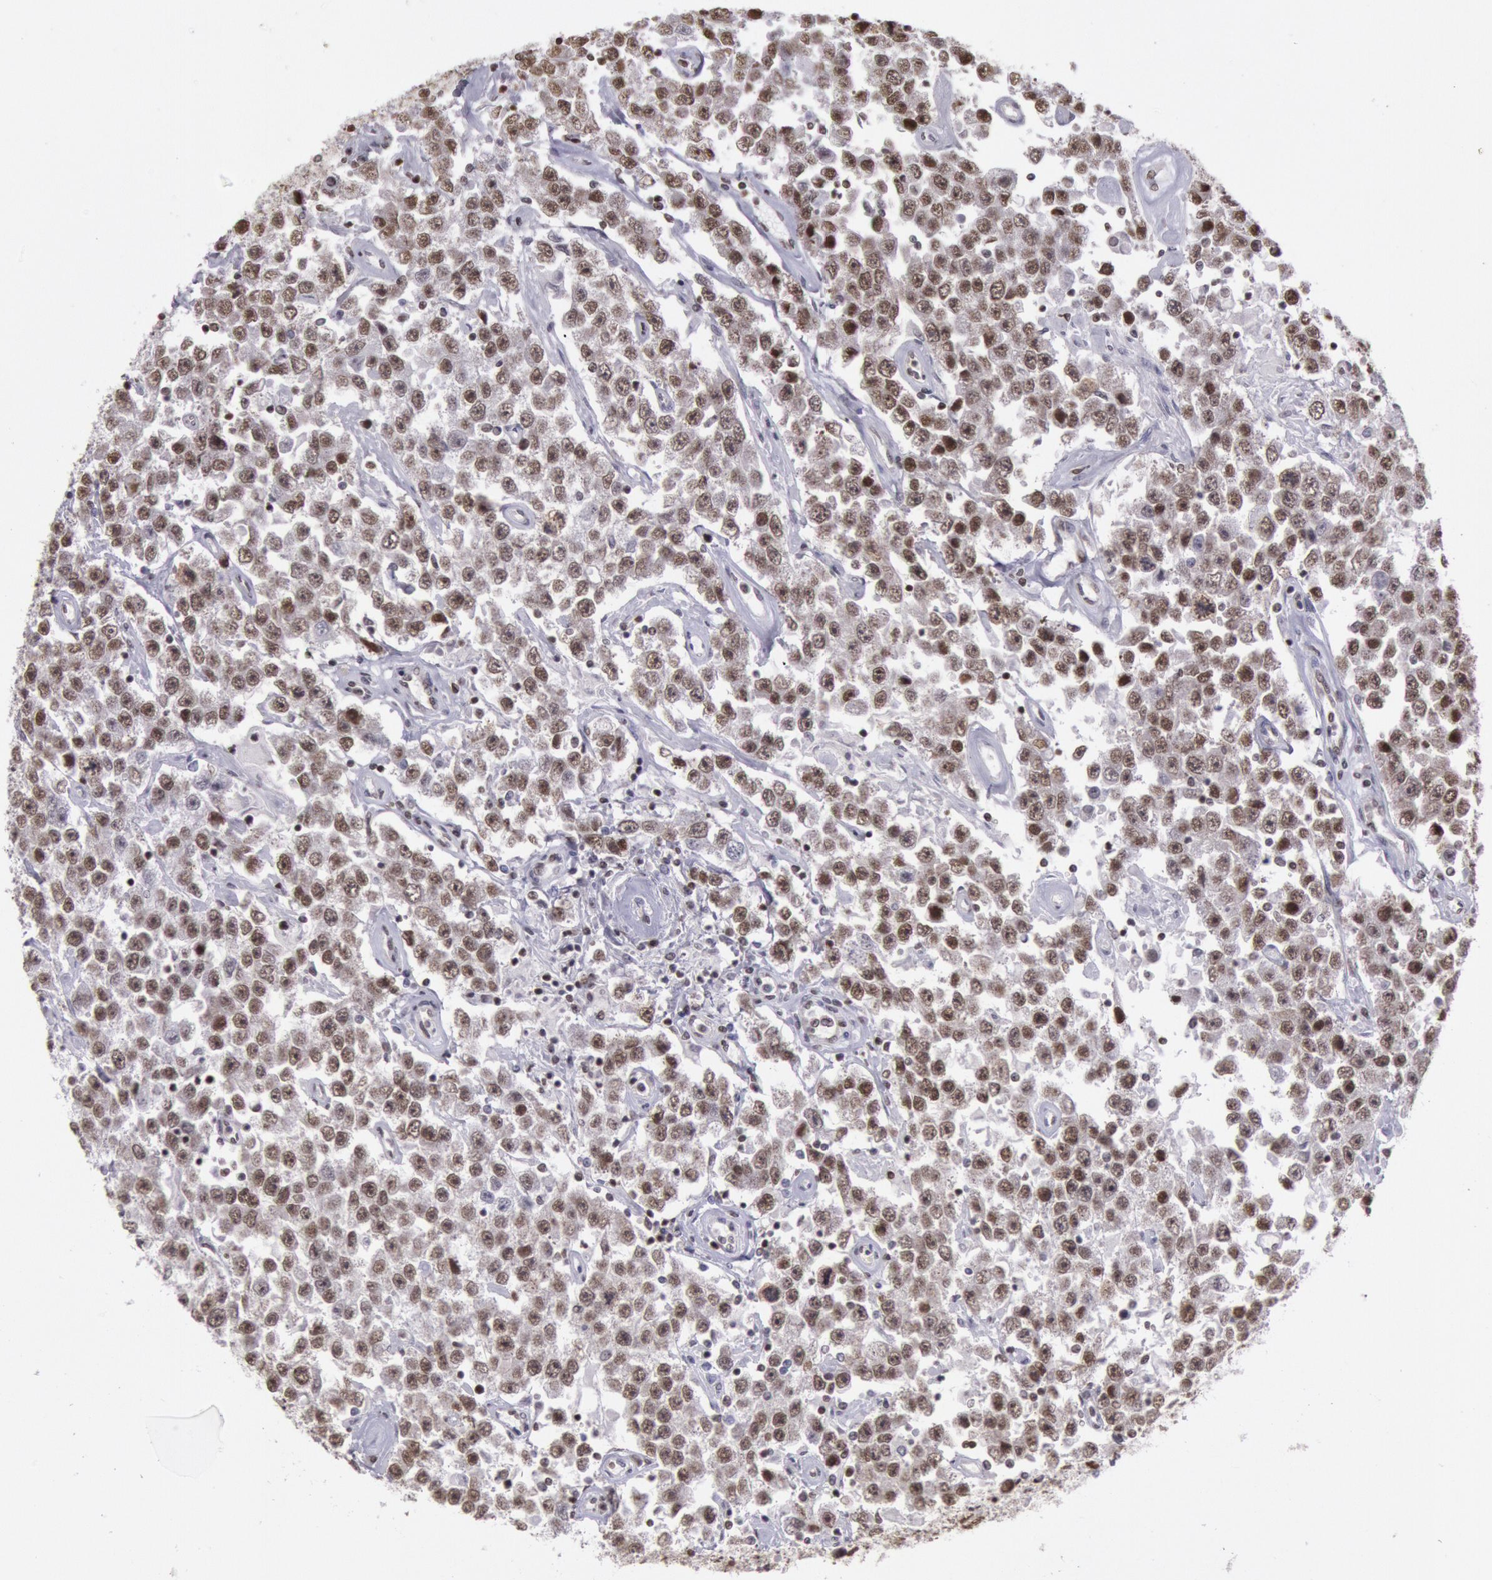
{"staining": {"intensity": "moderate", "quantity": ">75%", "location": "nuclear"}, "tissue": "testis cancer", "cell_type": "Tumor cells", "image_type": "cancer", "snomed": [{"axis": "morphology", "description": "Seminoma, NOS"}, {"axis": "topography", "description": "Testis"}], "caption": "Tumor cells reveal moderate nuclear expression in approximately >75% of cells in testis seminoma.", "gene": "NKAP", "patient": {"sex": "male", "age": 52}}